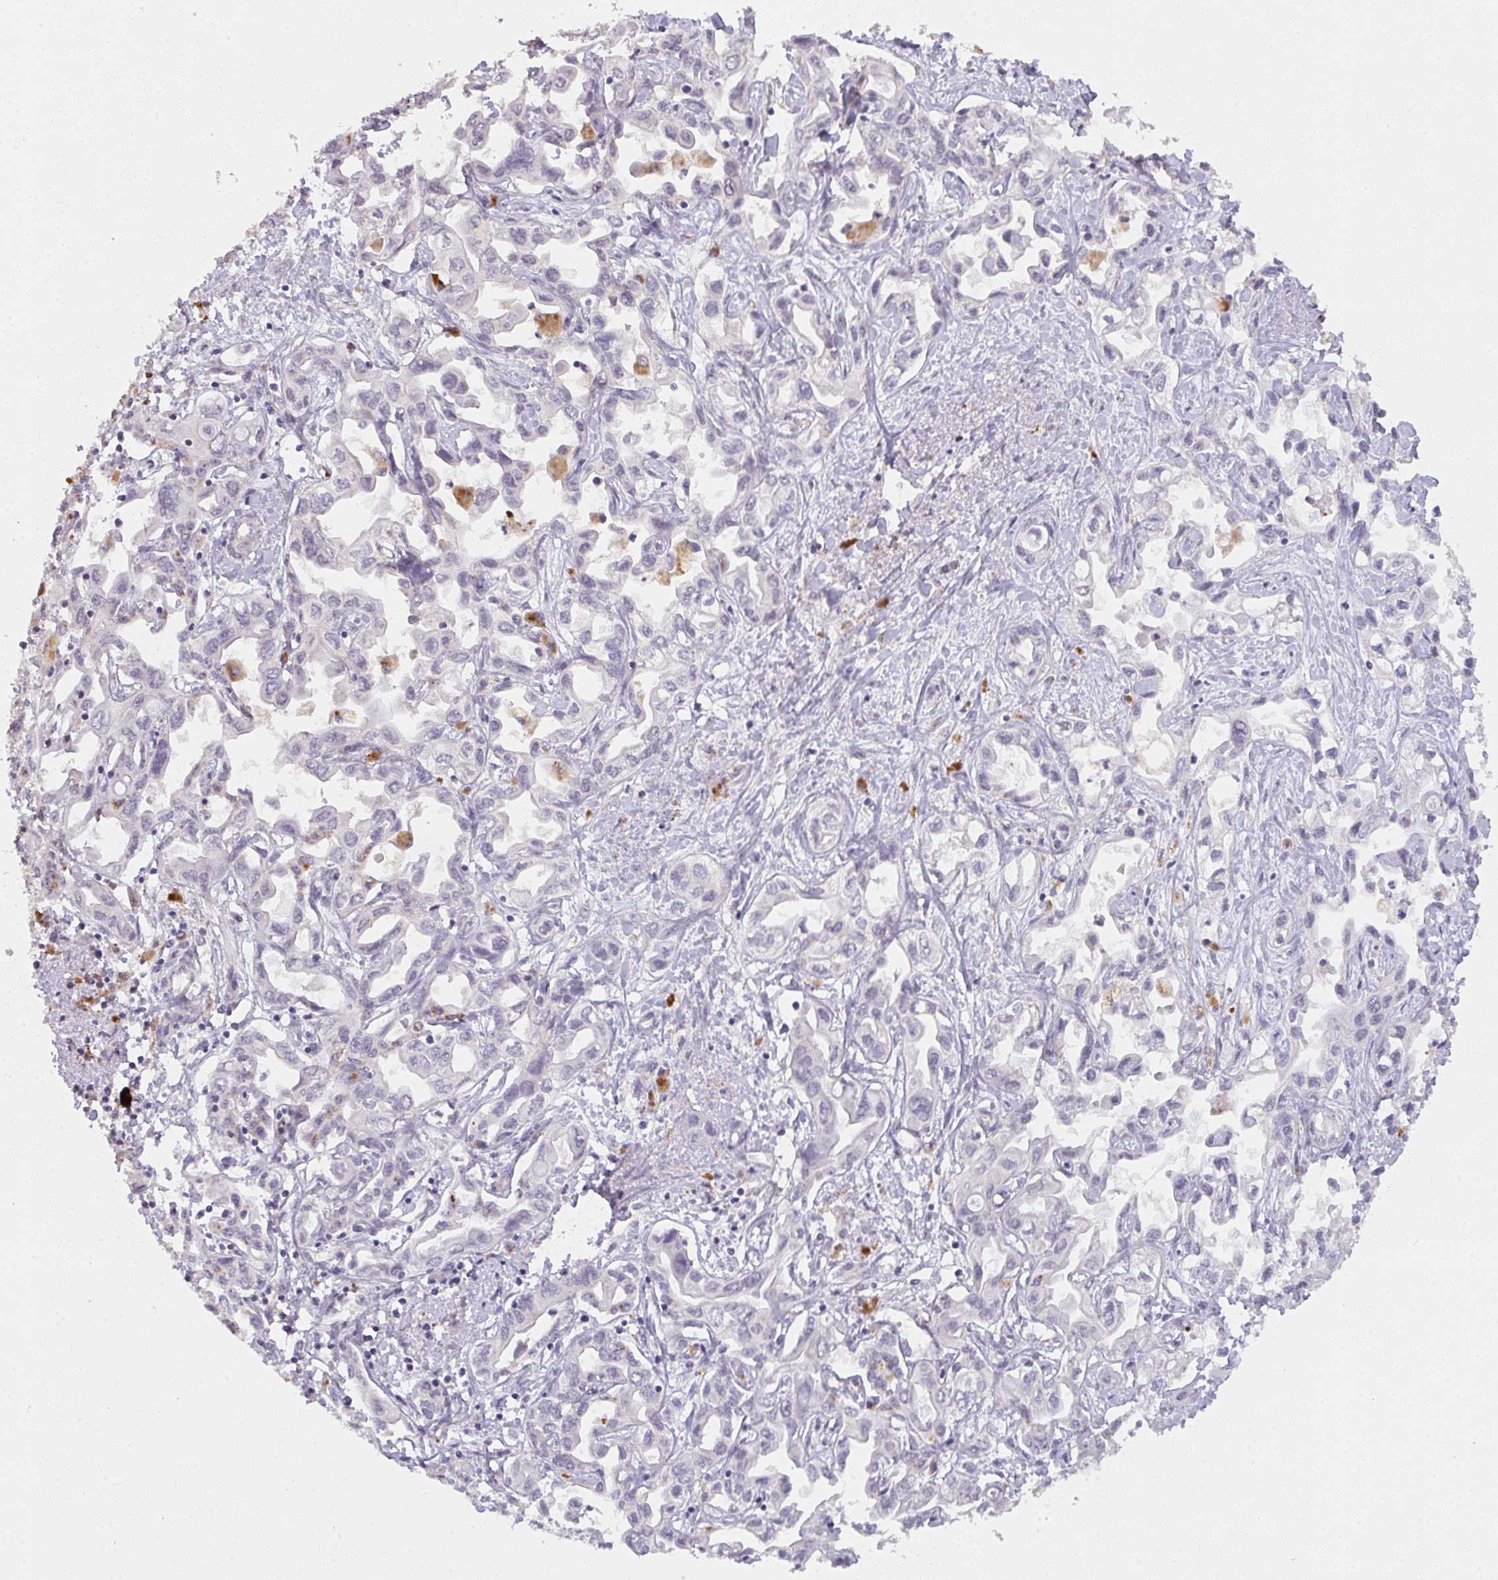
{"staining": {"intensity": "negative", "quantity": "none", "location": "none"}, "tissue": "liver cancer", "cell_type": "Tumor cells", "image_type": "cancer", "snomed": [{"axis": "morphology", "description": "Cholangiocarcinoma"}, {"axis": "topography", "description": "Liver"}], "caption": "Human liver cancer (cholangiocarcinoma) stained for a protein using IHC reveals no positivity in tumor cells.", "gene": "TMEM219", "patient": {"sex": "female", "age": 64}}